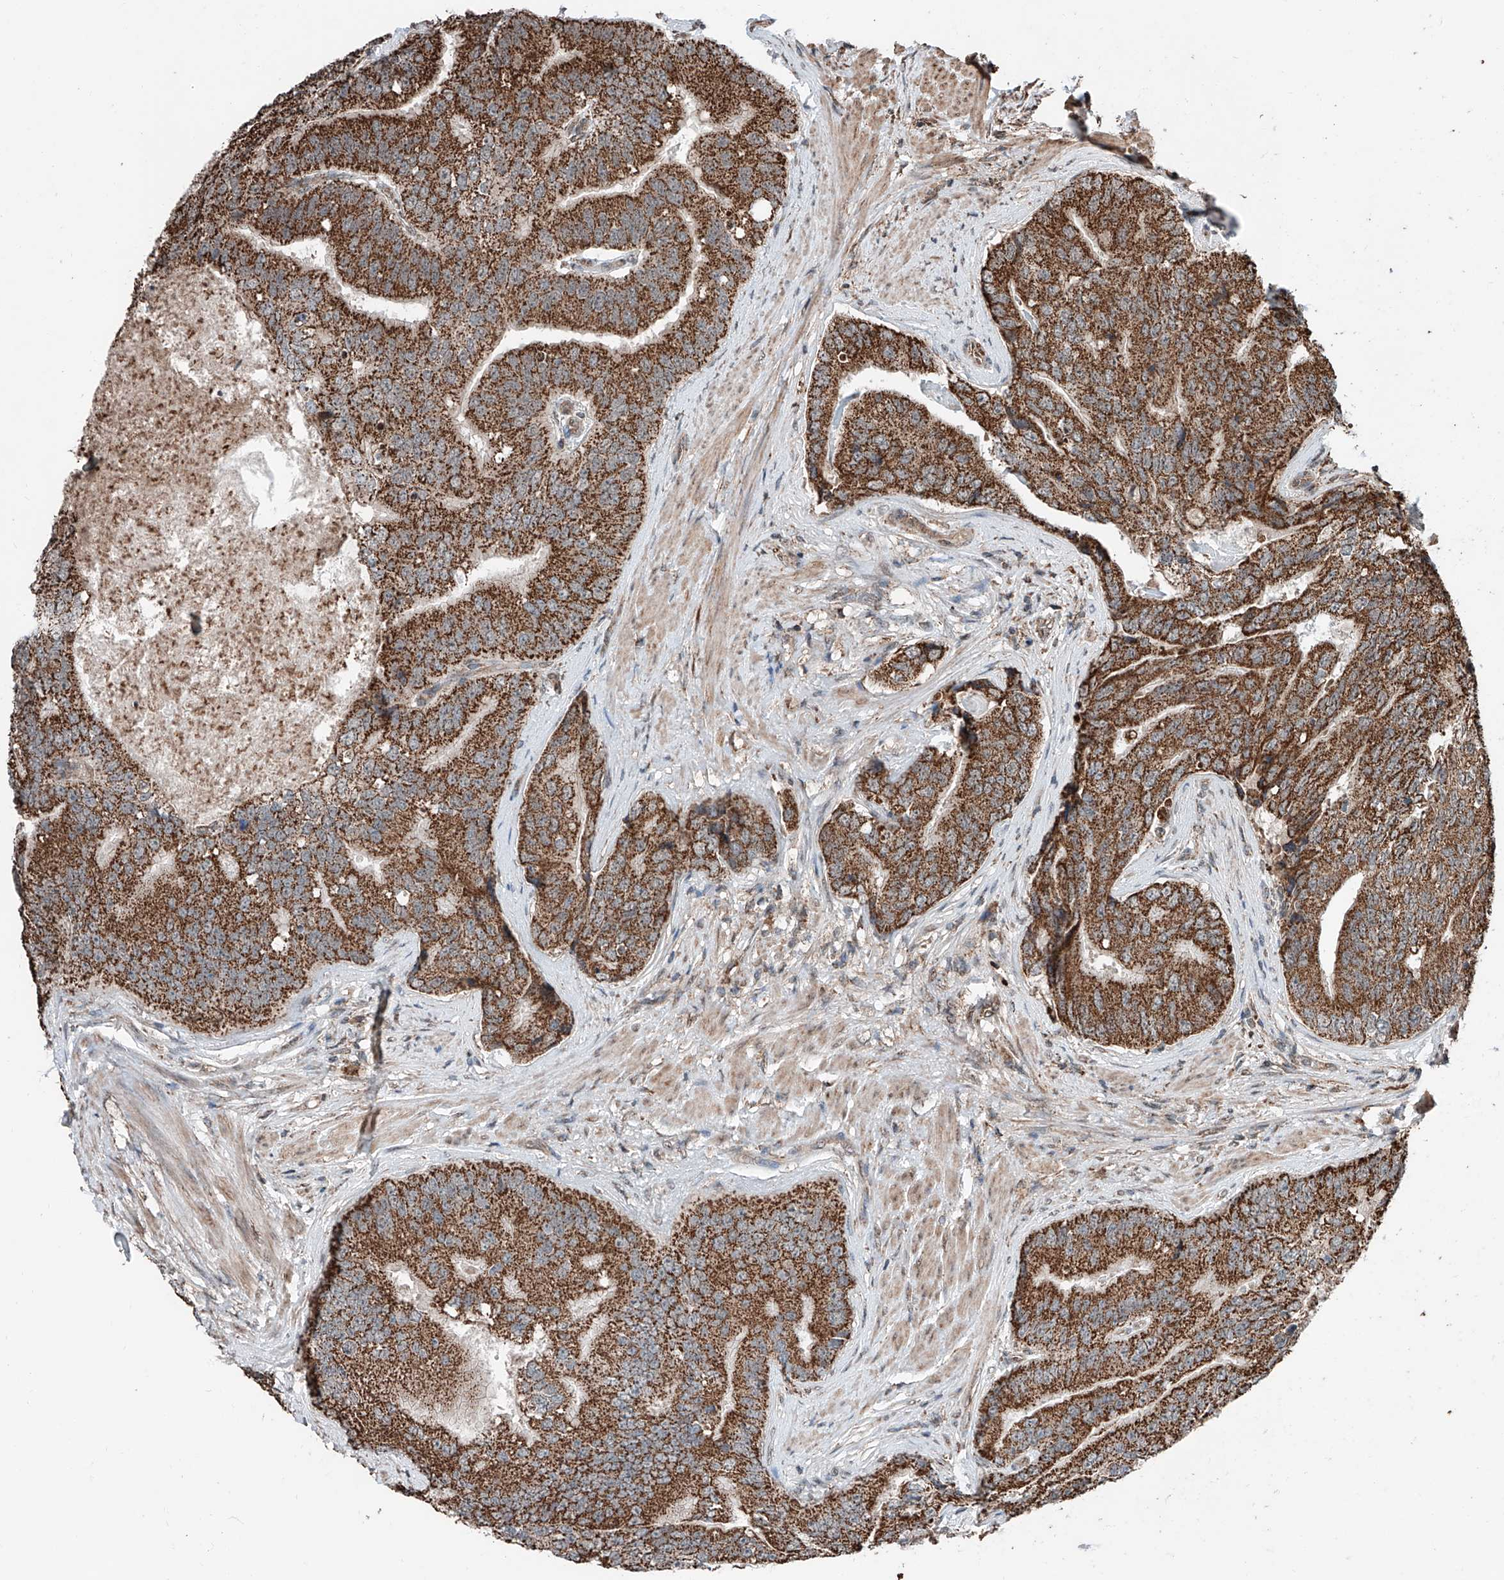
{"staining": {"intensity": "strong", "quantity": ">75%", "location": "cytoplasmic/membranous"}, "tissue": "prostate cancer", "cell_type": "Tumor cells", "image_type": "cancer", "snomed": [{"axis": "morphology", "description": "Adenocarcinoma, High grade"}, {"axis": "topography", "description": "Prostate"}], "caption": "Tumor cells show strong cytoplasmic/membranous expression in approximately >75% of cells in prostate cancer.", "gene": "ZNF445", "patient": {"sex": "male", "age": 70}}